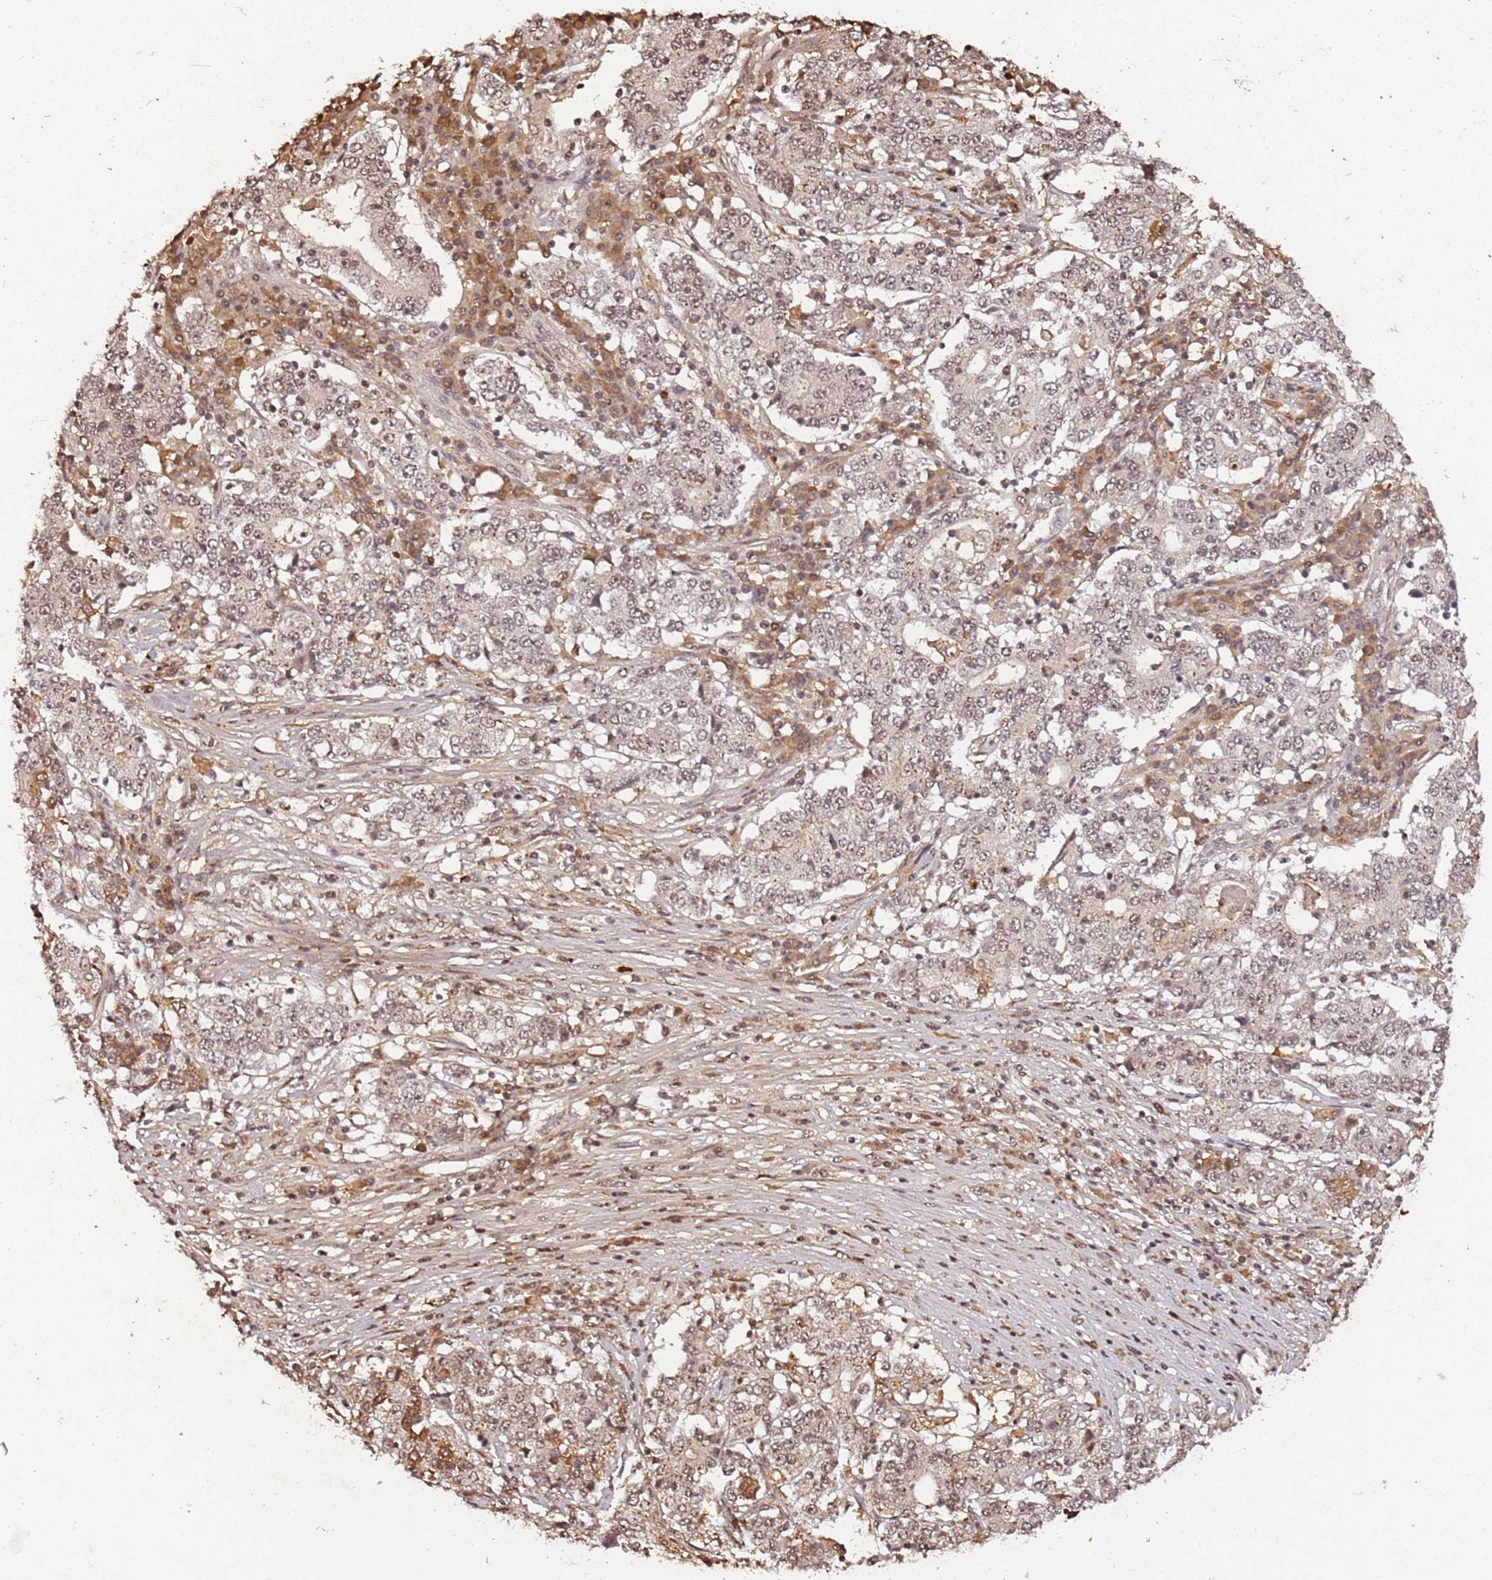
{"staining": {"intensity": "weak", "quantity": "<25%", "location": "nuclear"}, "tissue": "stomach cancer", "cell_type": "Tumor cells", "image_type": "cancer", "snomed": [{"axis": "morphology", "description": "Adenocarcinoma, NOS"}, {"axis": "topography", "description": "Stomach"}], "caption": "This histopathology image is of stomach adenocarcinoma stained with immunohistochemistry (IHC) to label a protein in brown with the nuclei are counter-stained blue. There is no positivity in tumor cells.", "gene": "COL1A2", "patient": {"sex": "male", "age": 59}}